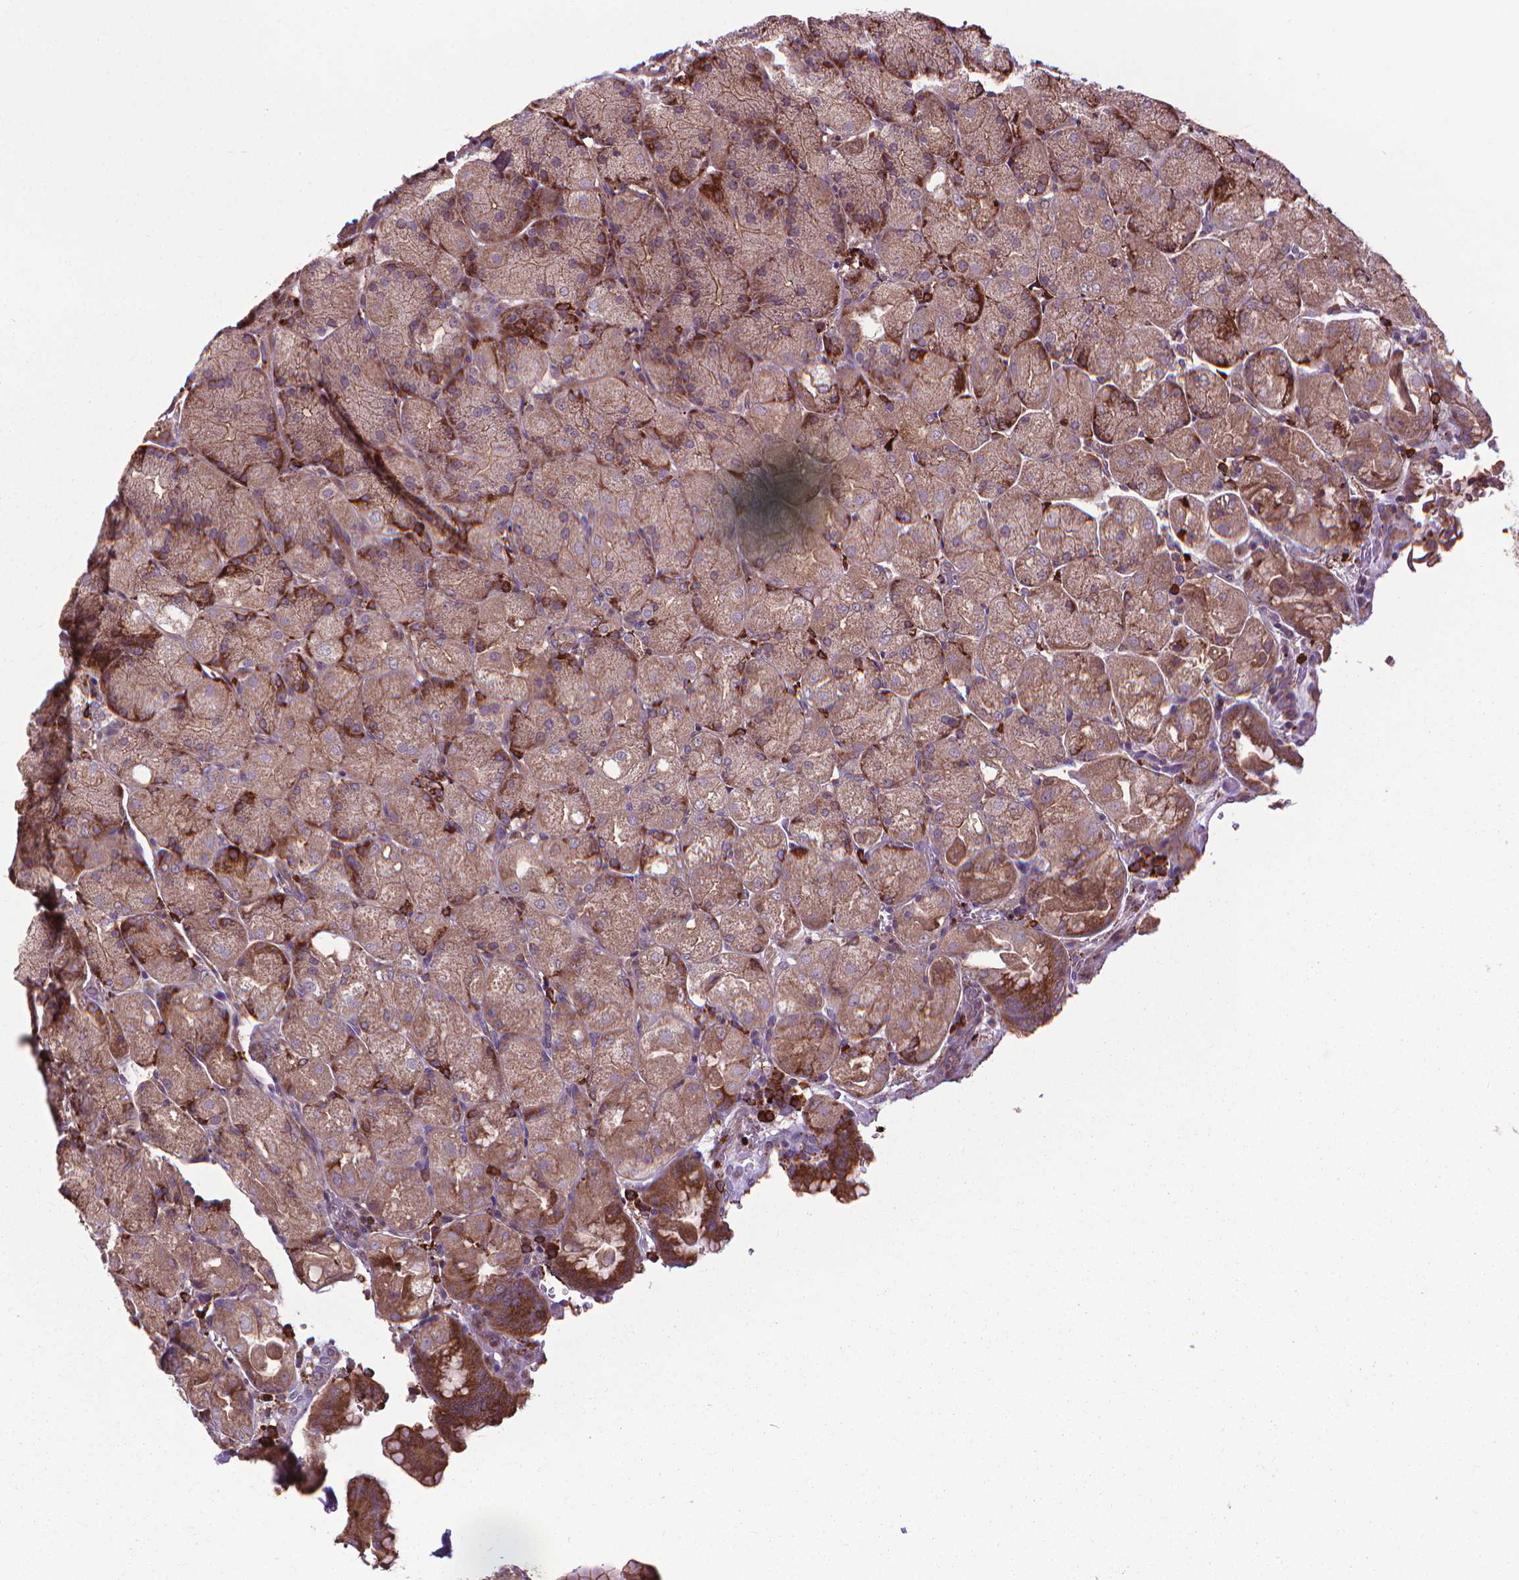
{"staining": {"intensity": "moderate", "quantity": ">75%", "location": "cytoplasmic/membranous"}, "tissue": "stomach", "cell_type": "Glandular cells", "image_type": "normal", "snomed": [{"axis": "morphology", "description": "Normal tissue, NOS"}, {"axis": "topography", "description": "Stomach, upper"}, {"axis": "topography", "description": "Stomach"}, {"axis": "topography", "description": "Stomach, lower"}], "caption": "Immunohistochemical staining of benign stomach shows medium levels of moderate cytoplasmic/membranous expression in about >75% of glandular cells. (DAB IHC with brightfield microscopy, high magnification).", "gene": "MYH14", "patient": {"sex": "male", "age": 62}}